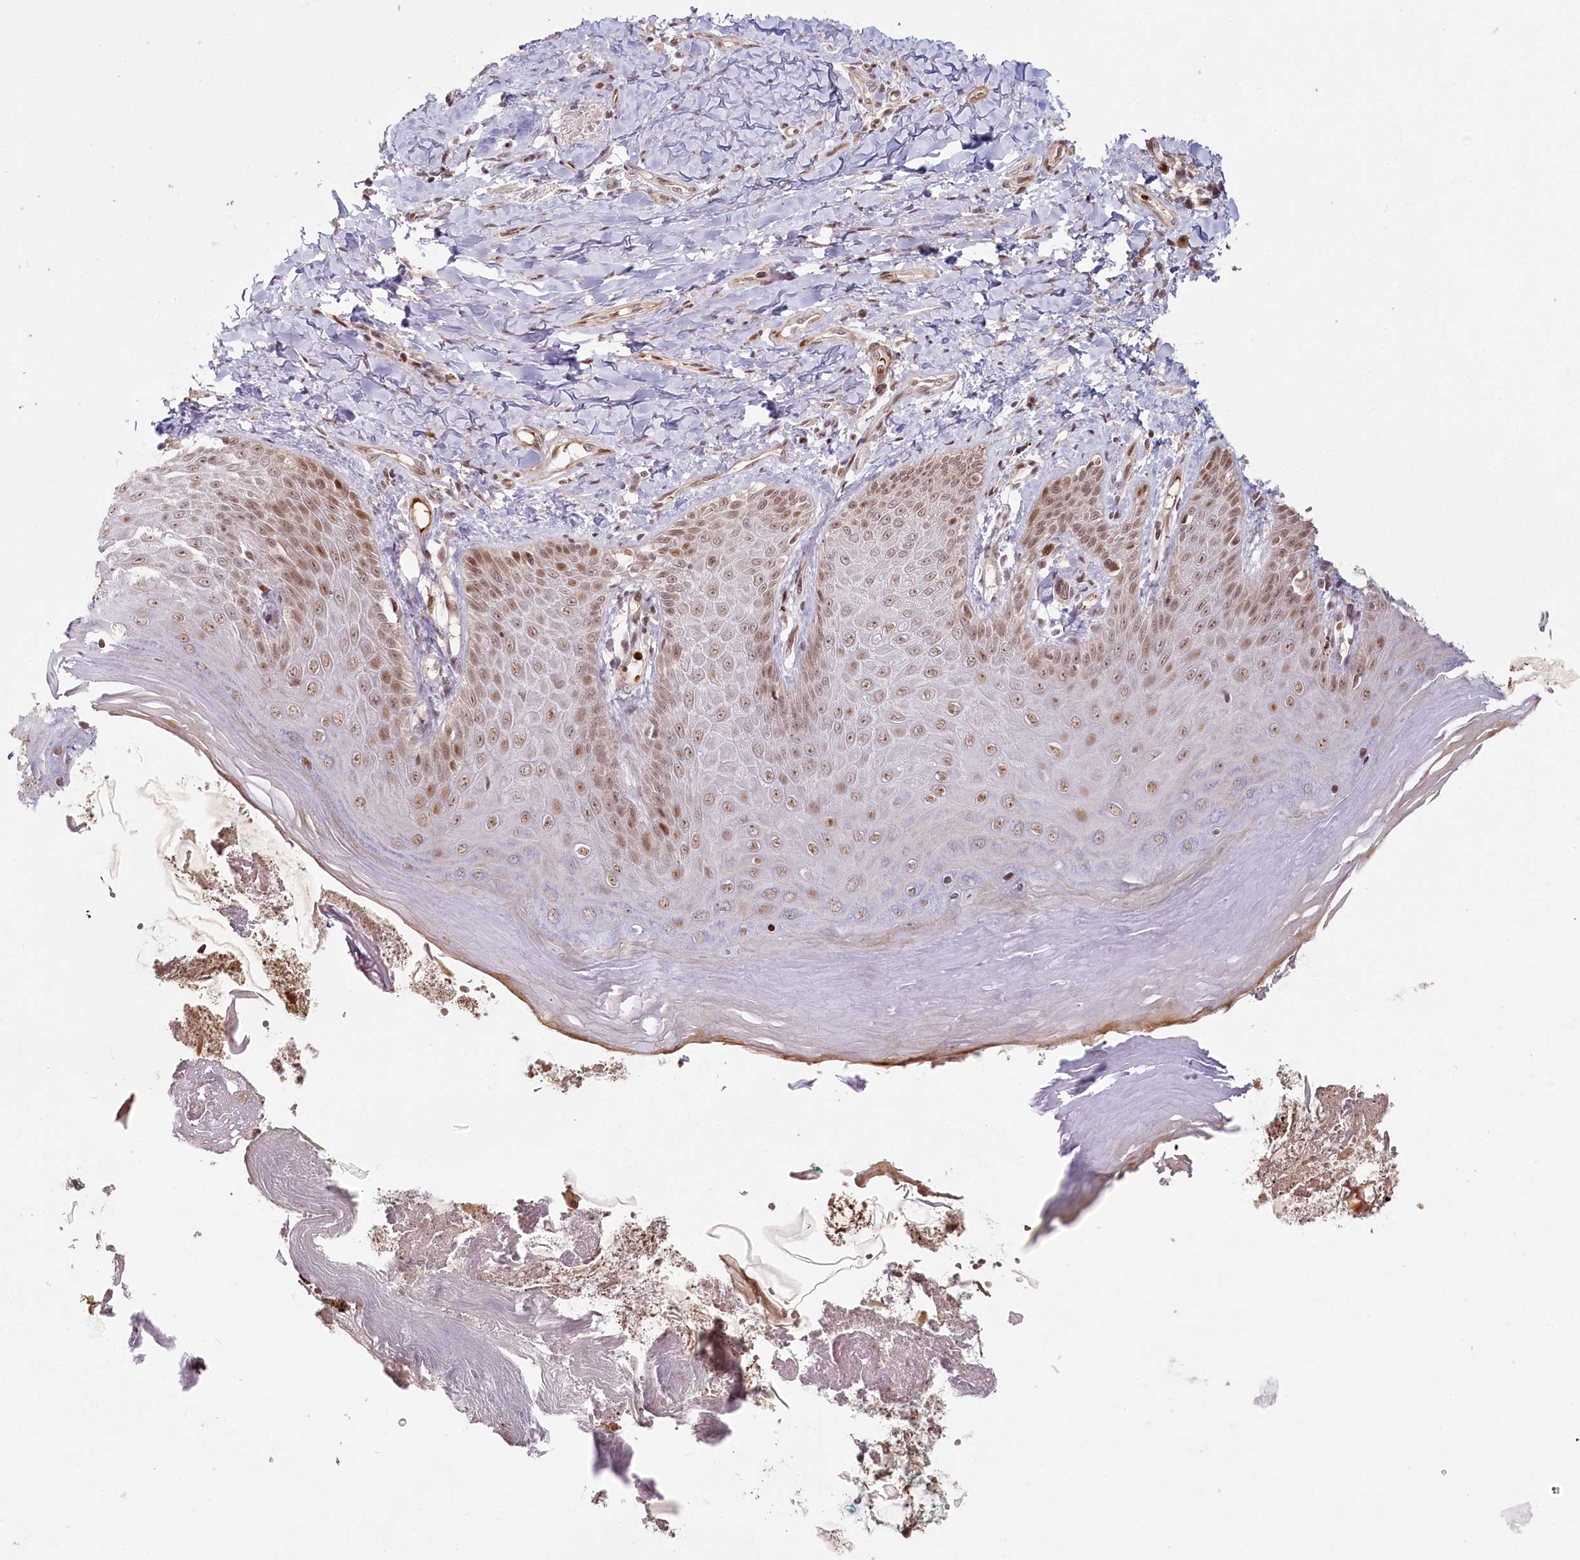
{"staining": {"intensity": "strong", "quantity": "25%-75%", "location": "cytoplasmic/membranous,nuclear"}, "tissue": "skin", "cell_type": "Epidermal cells", "image_type": "normal", "snomed": [{"axis": "morphology", "description": "Normal tissue, NOS"}, {"axis": "topography", "description": "Anal"}], "caption": "DAB (3,3'-diaminobenzidine) immunohistochemical staining of normal skin reveals strong cytoplasmic/membranous,nuclear protein expression in approximately 25%-75% of epidermal cells.", "gene": "FAM204A", "patient": {"sex": "male", "age": 78}}